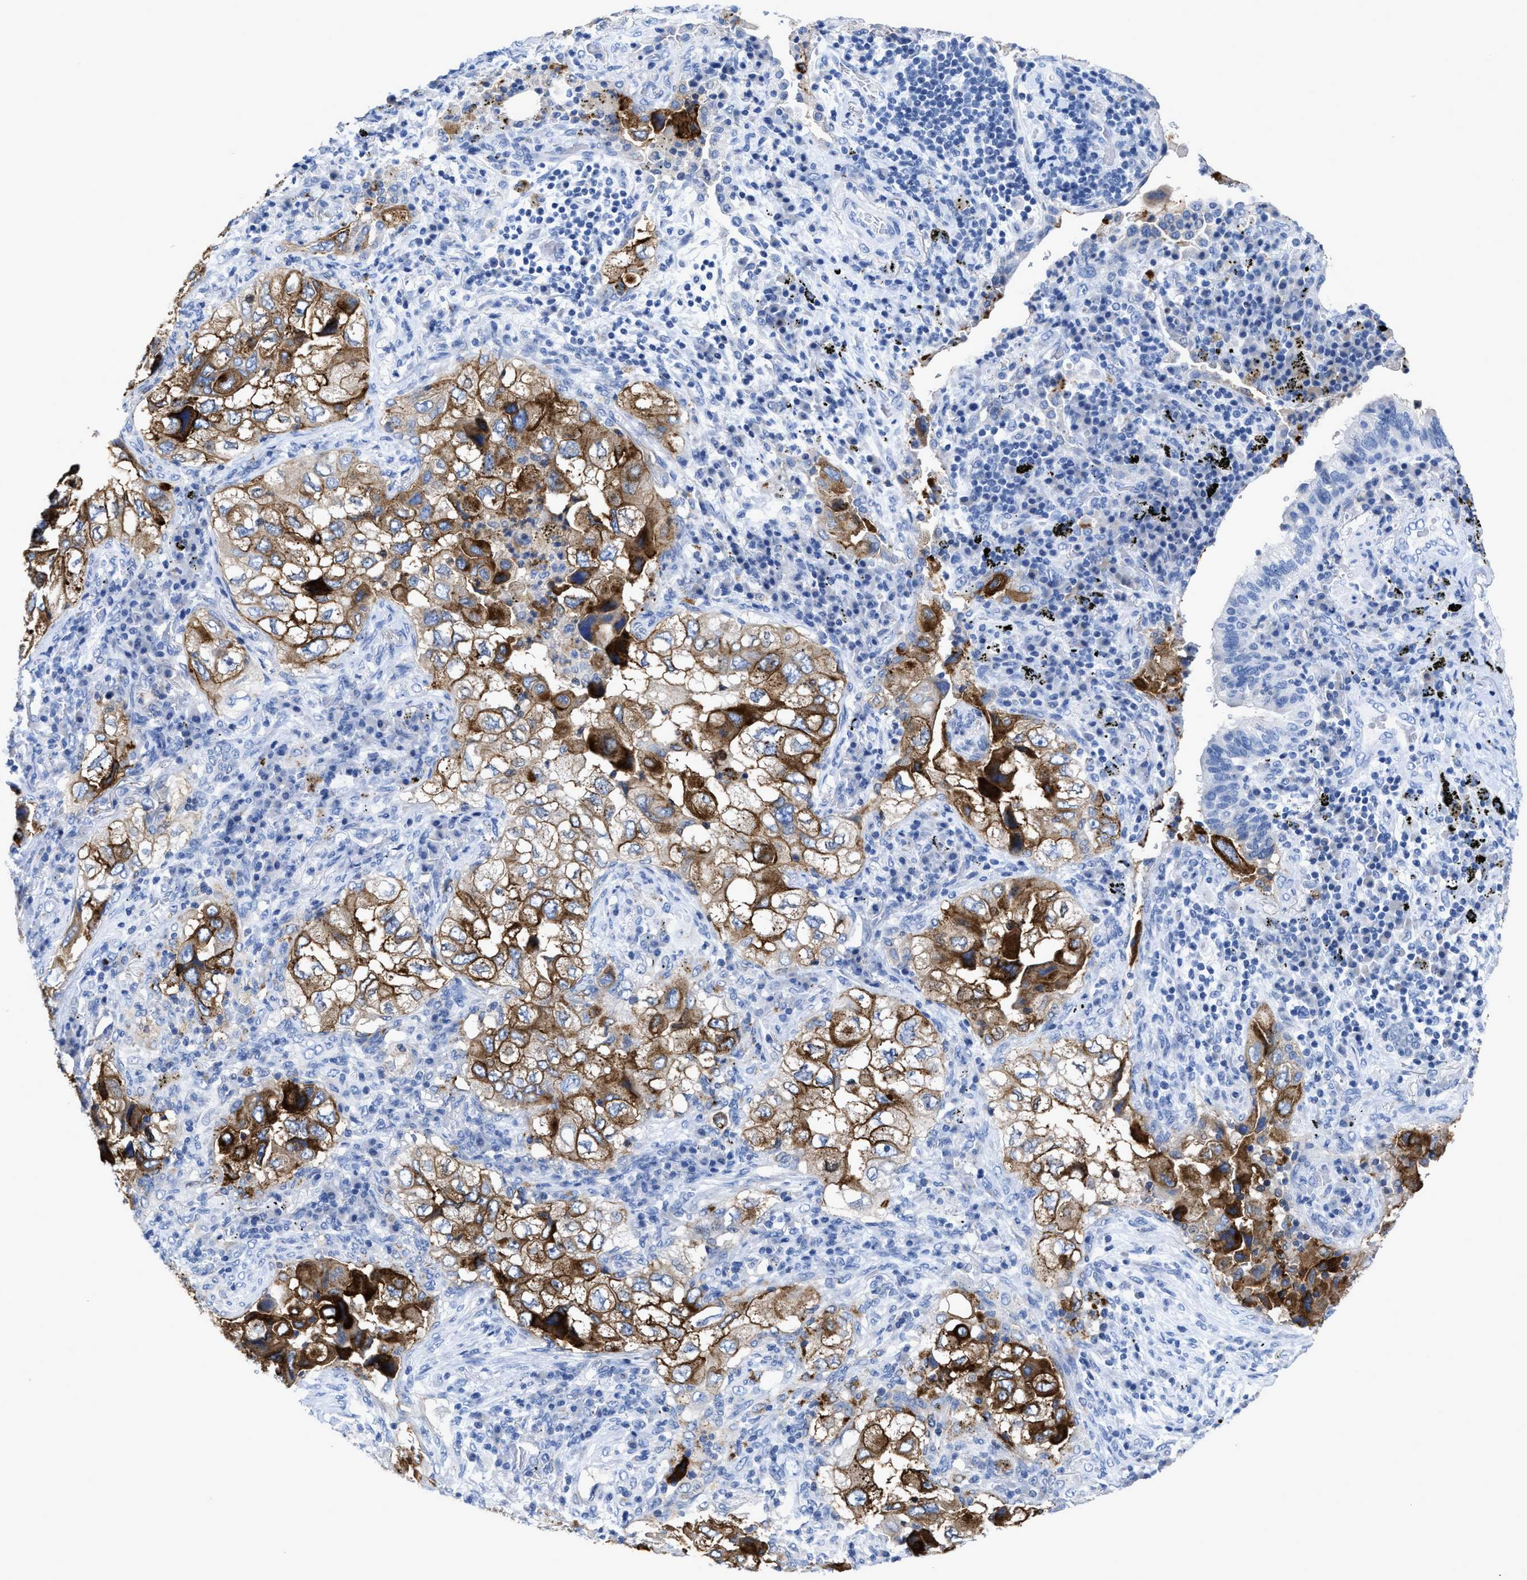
{"staining": {"intensity": "strong", "quantity": ">75%", "location": "cytoplasmic/membranous"}, "tissue": "lung cancer", "cell_type": "Tumor cells", "image_type": "cancer", "snomed": [{"axis": "morphology", "description": "Adenocarcinoma, NOS"}, {"axis": "topography", "description": "Lung"}], "caption": "Protein analysis of adenocarcinoma (lung) tissue displays strong cytoplasmic/membranous positivity in approximately >75% of tumor cells. Immunohistochemistry stains the protein of interest in brown and the nuclei are stained blue.", "gene": "CEACAM5", "patient": {"sex": "male", "age": 64}}